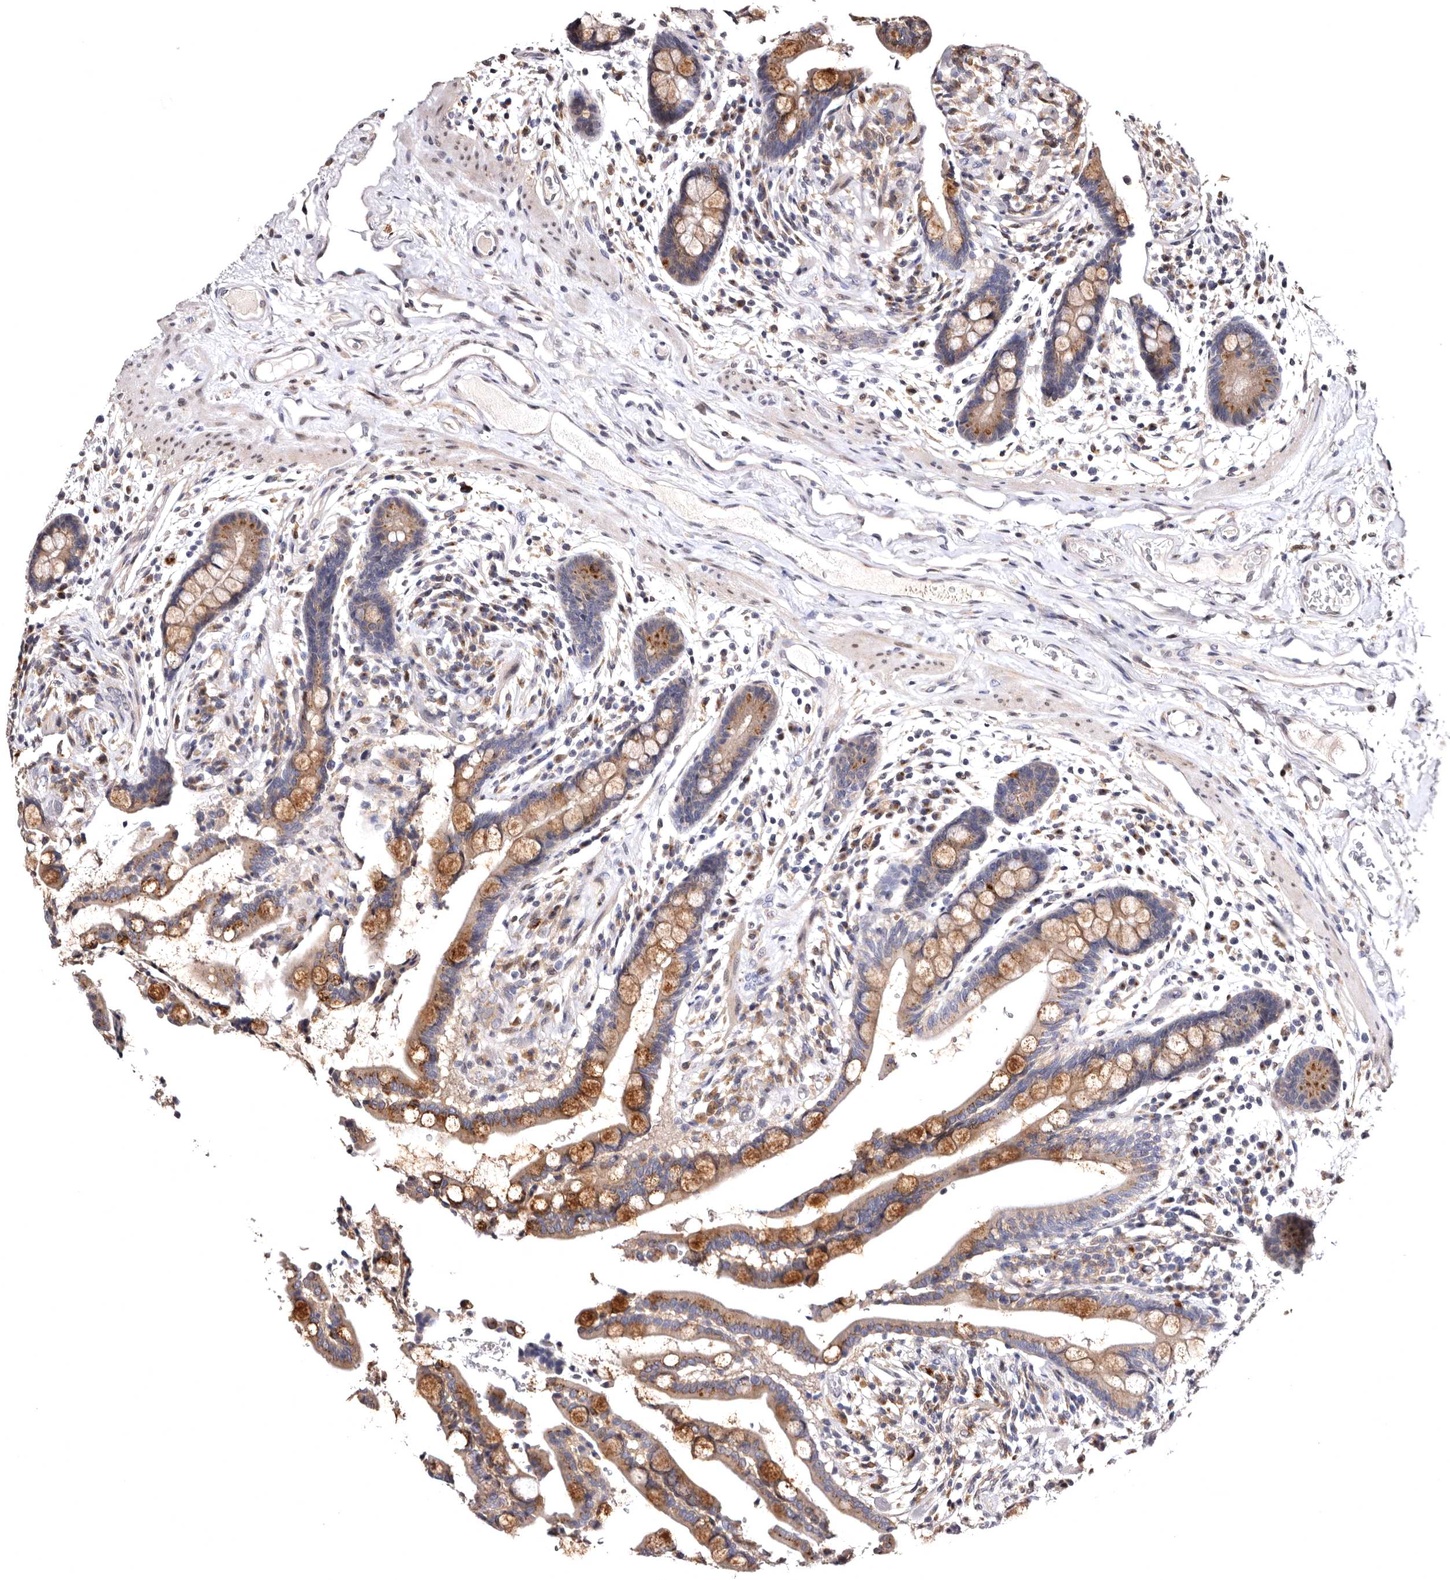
{"staining": {"intensity": "weak", "quantity": ">75%", "location": "cytoplasmic/membranous"}, "tissue": "colon", "cell_type": "Endothelial cells", "image_type": "normal", "snomed": [{"axis": "morphology", "description": "Normal tissue, NOS"}, {"axis": "topography", "description": "Colon"}], "caption": "Immunohistochemical staining of unremarkable human colon reveals weak cytoplasmic/membranous protein staining in about >75% of endothelial cells.", "gene": "FAM91A1", "patient": {"sex": "male", "age": 73}}